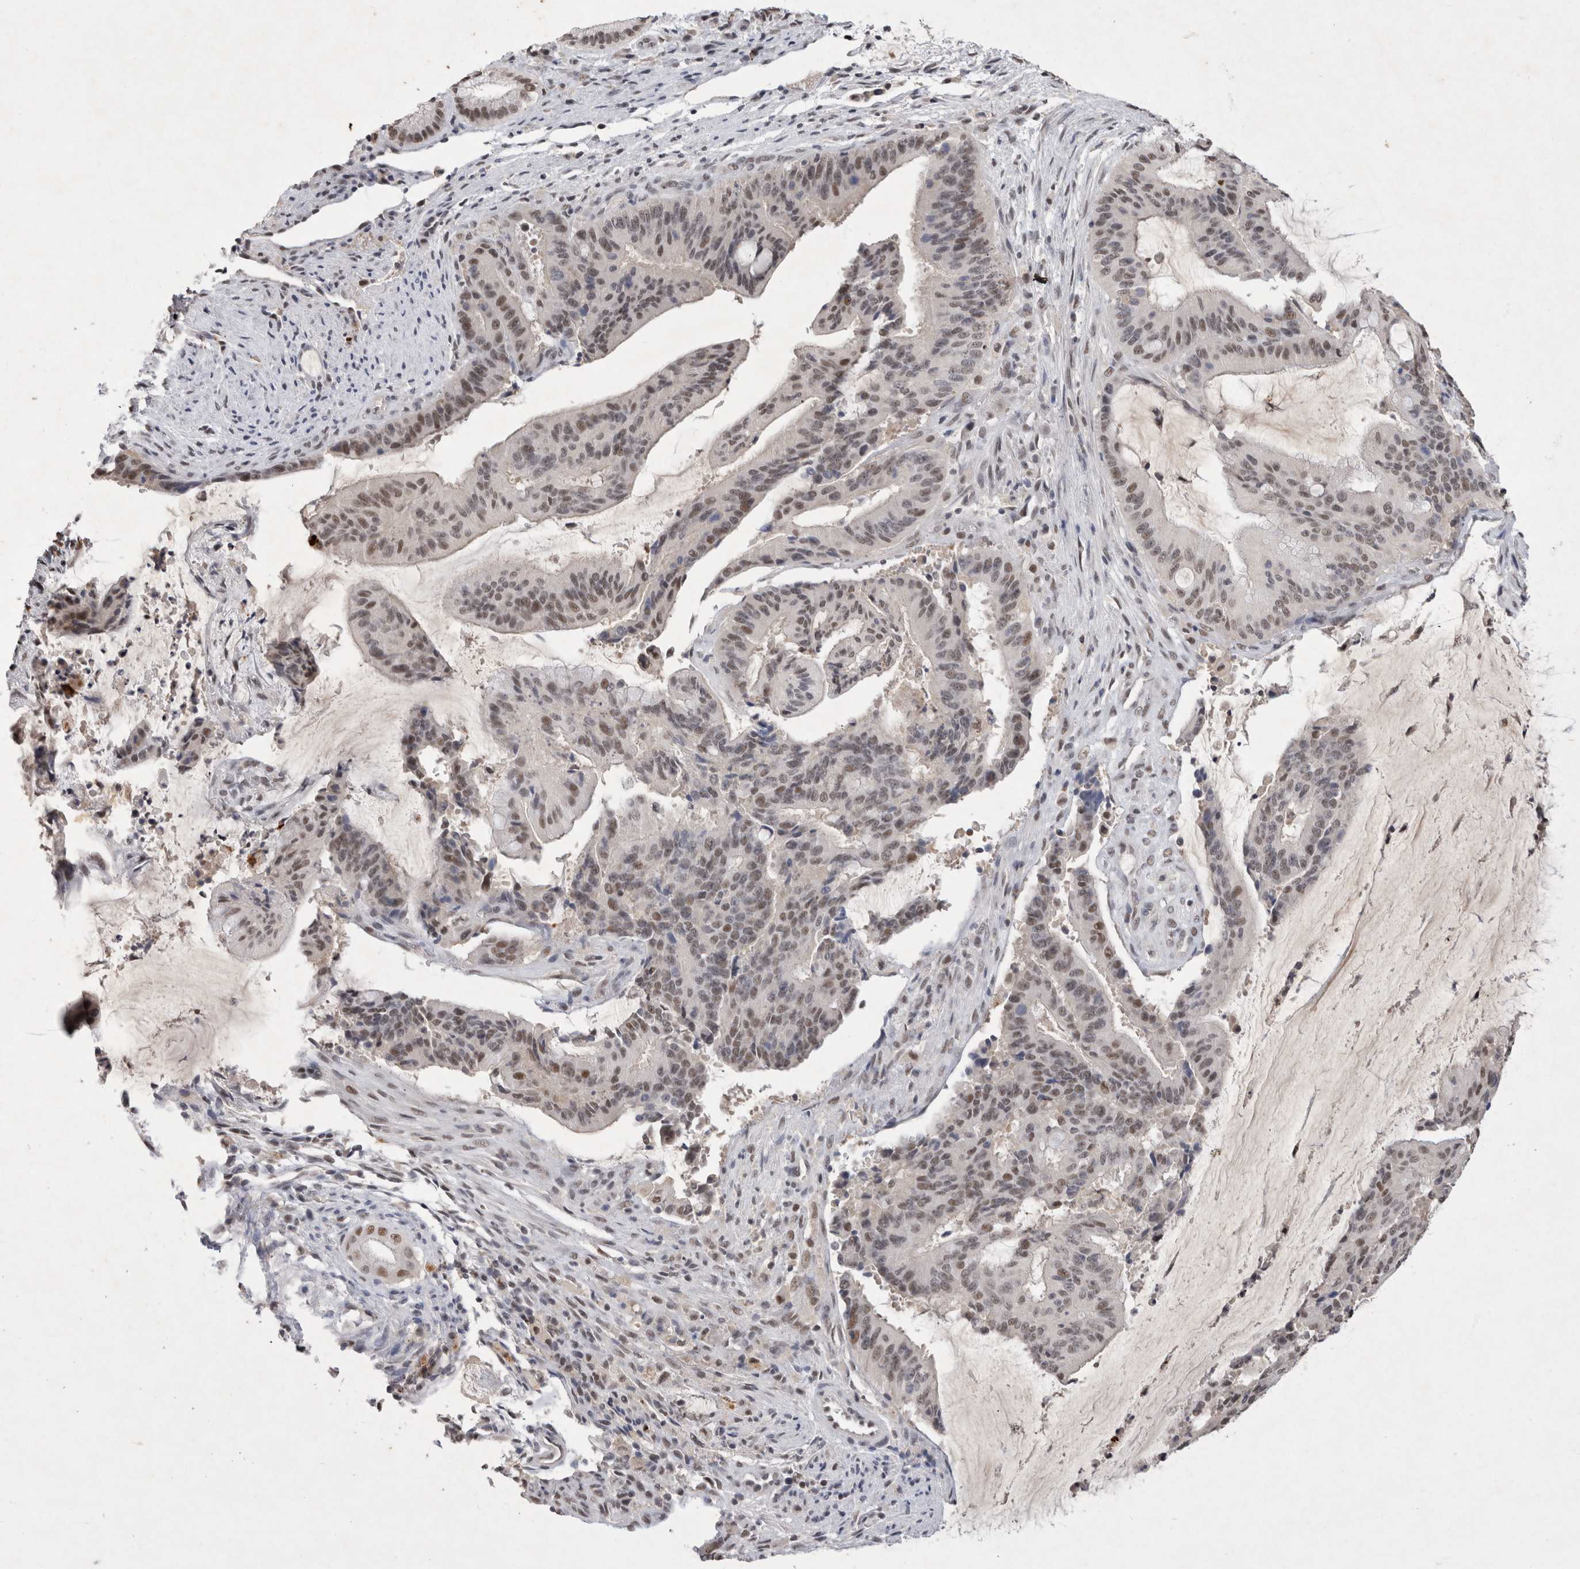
{"staining": {"intensity": "weak", "quantity": ">75%", "location": "nuclear"}, "tissue": "liver cancer", "cell_type": "Tumor cells", "image_type": "cancer", "snomed": [{"axis": "morphology", "description": "Normal tissue, NOS"}, {"axis": "morphology", "description": "Cholangiocarcinoma"}, {"axis": "topography", "description": "Liver"}, {"axis": "topography", "description": "Peripheral nerve tissue"}], "caption": "The micrograph demonstrates immunohistochemical staining of liver cholangiocarcinoma. There is weak nuclear expression is identified in approximately >75% of tumor cells. (brown staining indicates protein expression, while blue staining denotes nuclei).", "gene": "XRCC5", "patient": {"sex": "female", "age": 73}}